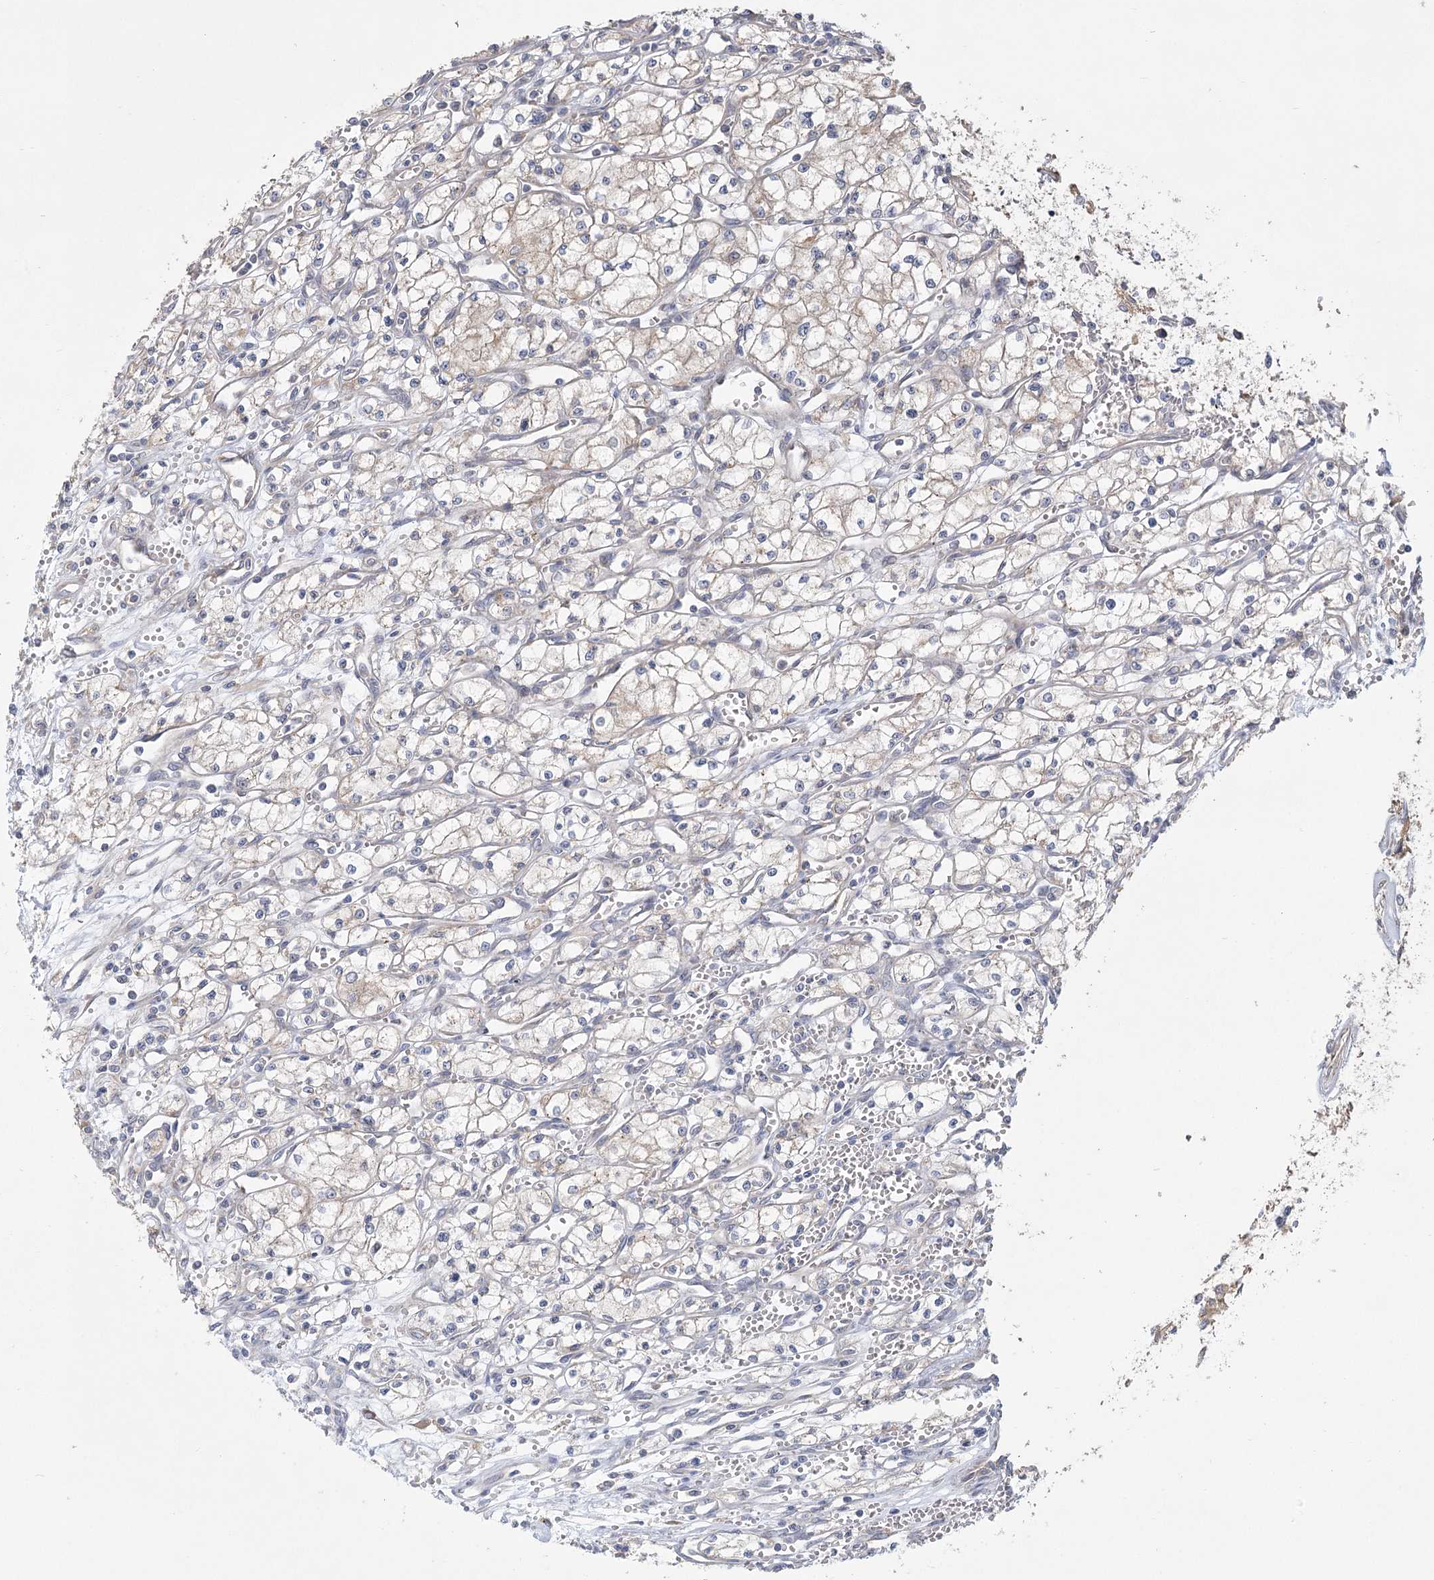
{"staining": {"intensity": "weak", "quantity": "<25%", "location": "cytoplasmic/membranous"}, "tissue": "renal cancer", "cell_type": "Tumor cells", "image_type": "cancer", "snomed": [{"axis": "morphology", "description": "Adenocarcinoma, NOS"}, {"axis": "topography", "description": "Kidney"}], "caption": "There is no significant positivity in tumor cells of renal adenocarcinoma.", "gene": "CNTLN", "patient": {"sex": "male", "age": 59}}